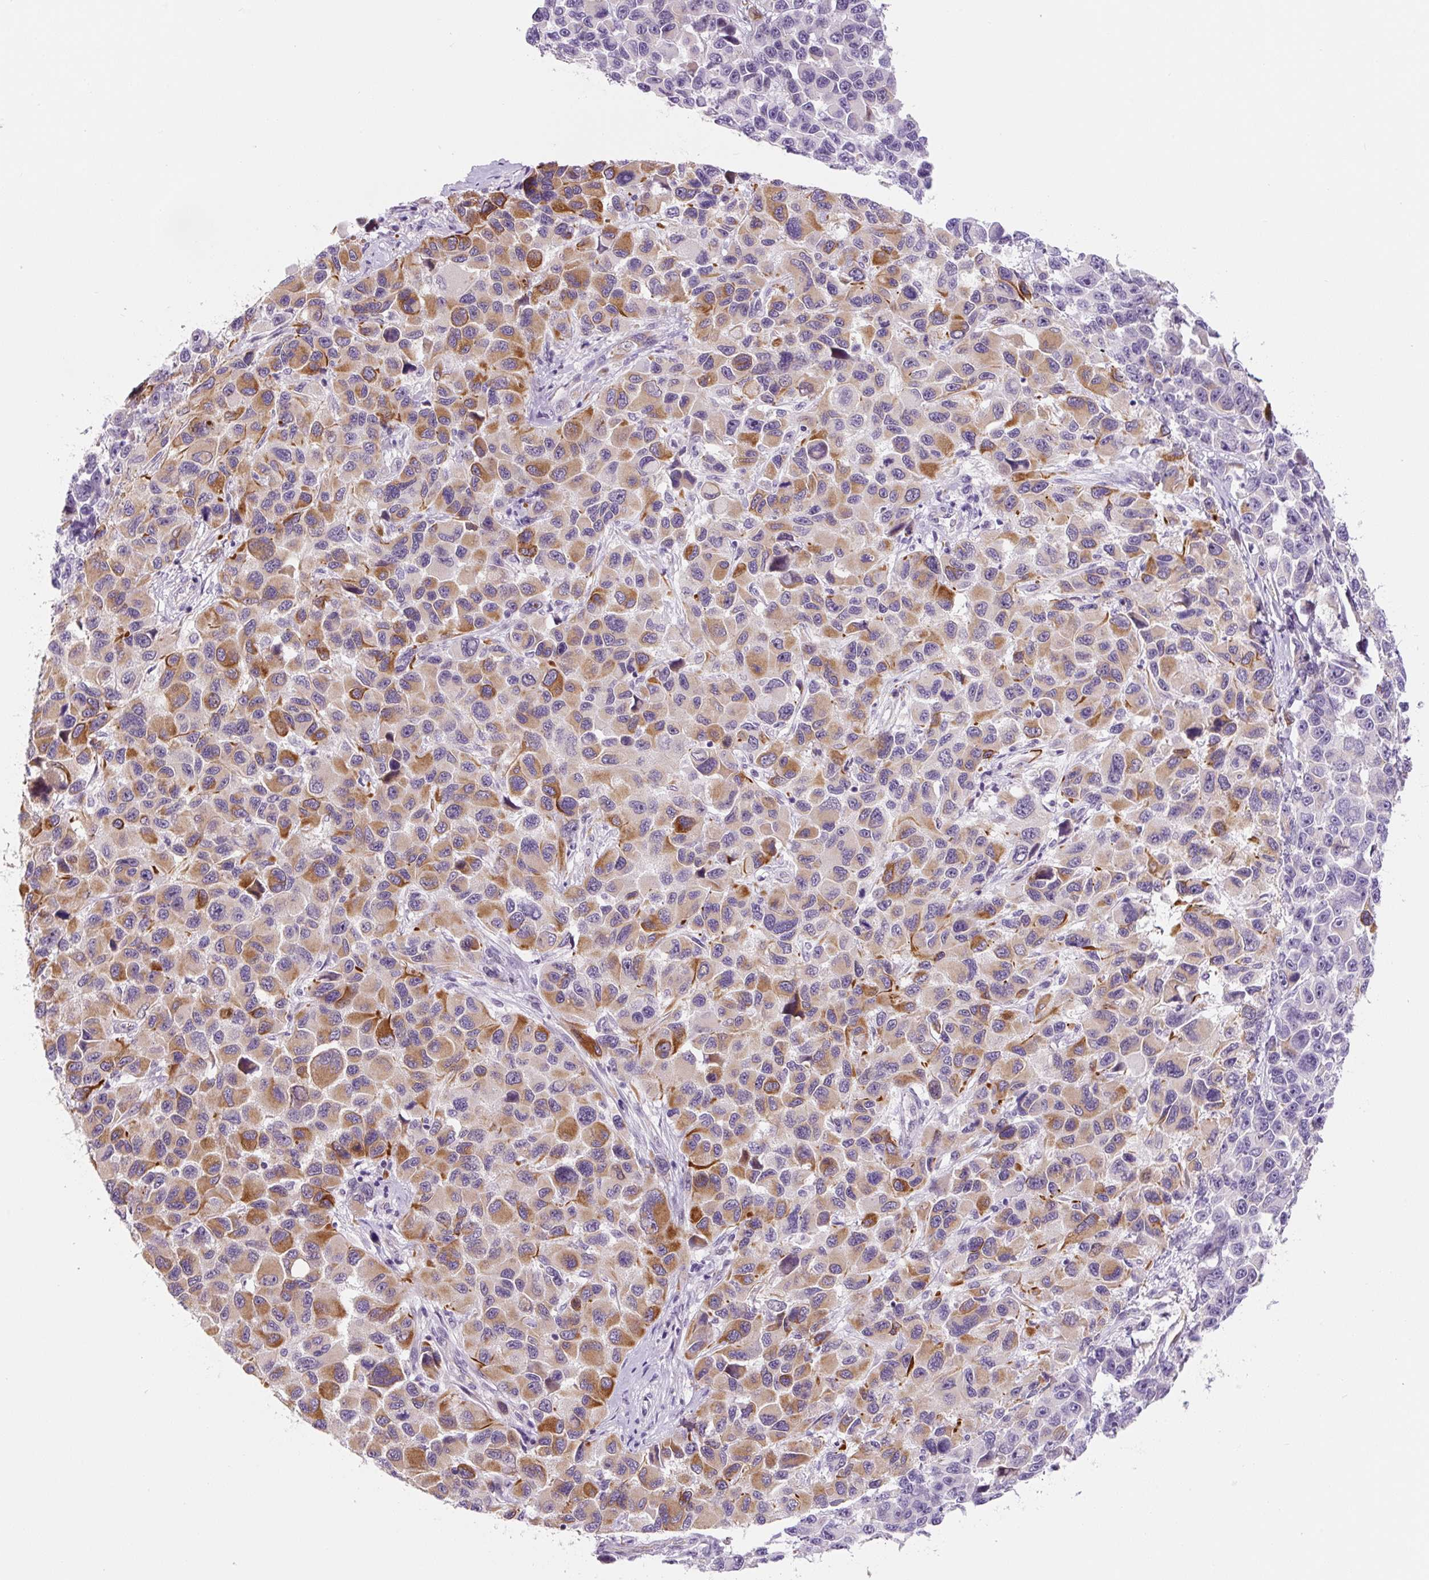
{"staining": {"intensity": "moderate", "quantity": "25%-75%", "location": "cytoplasmic/membranous"}, "tissue": "melanoma", "cell_type": "Tumor cells", "image_type": "cancer", "snomed": [{"axis": "morphology", "description": "Malignant melanoma, NOS"}, {"axis": "topography", "description": "Skin"}], "caption": "Immunohistochemical staining of human malignant melanoma displays medium levels of moderate cytoplasmic/membranous protein staining in about 25%-75% of tumor cells.", "gene": "CCL25", "patient": {"sex": "male", "age": 53}}